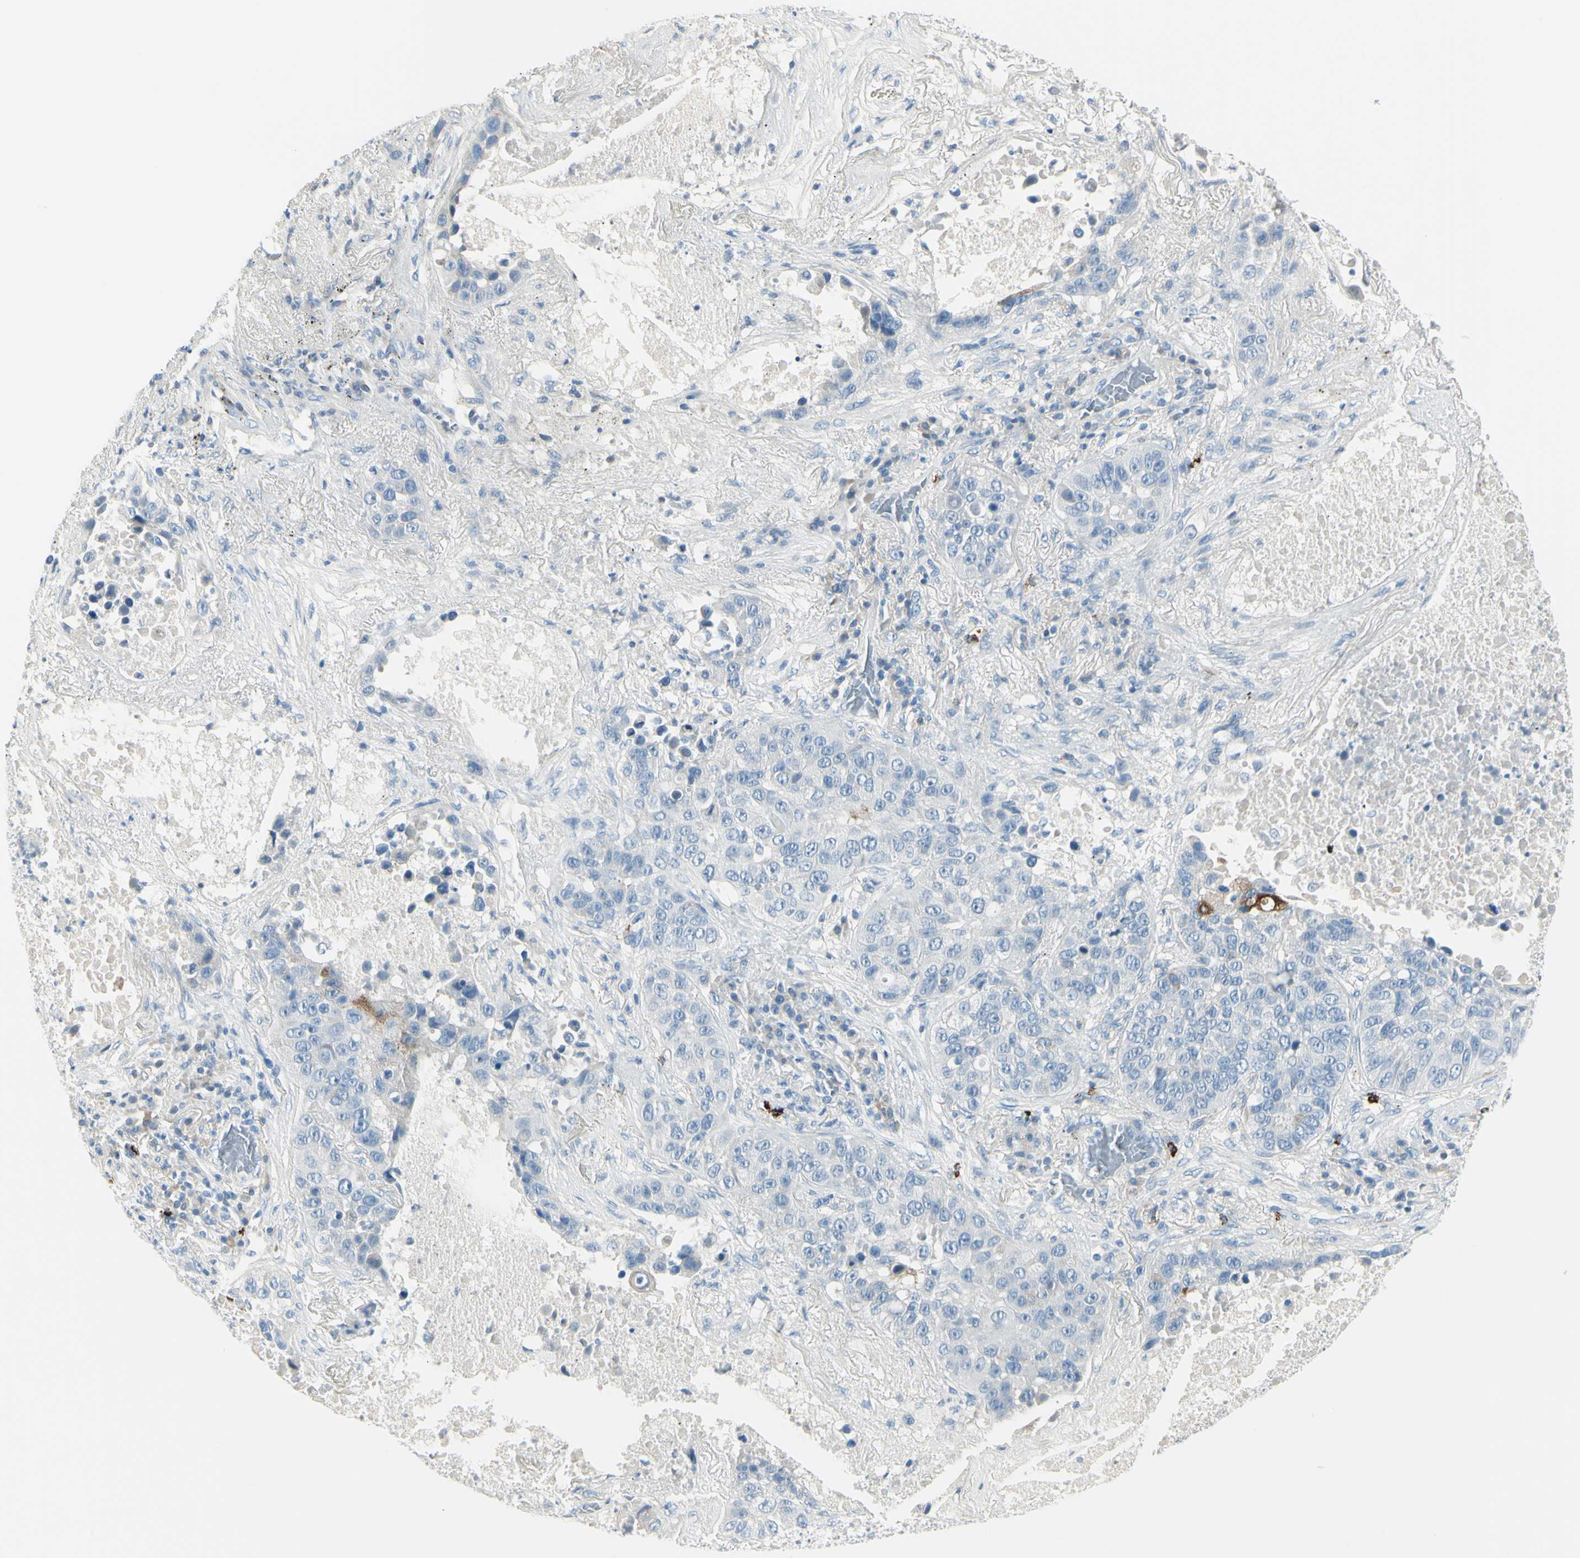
{"staining": {"intensity": "strong", "quantity": "<25%", "location": "cytoplasmic/membranous"}, "tissue": "lung cancer", "cell_type": "Tumor cells", "image_type": "cancer", "snomed": [{"axis": "morphology", "description": "Squamous cell carcinoma, NOS"}, {"axis": "topography", "description": "Lung"}], "caption": "Tumor cells demonstrate medium levels of strong cytoplasmic/membranous expression in about <25% of cells in lung cancer (squamous cell carcinoma). (brown staining indicates protein expression, while blue staining denotes nuclei).", "gene": "DLG4", "patient": {"sex": "male", "age": 57}}